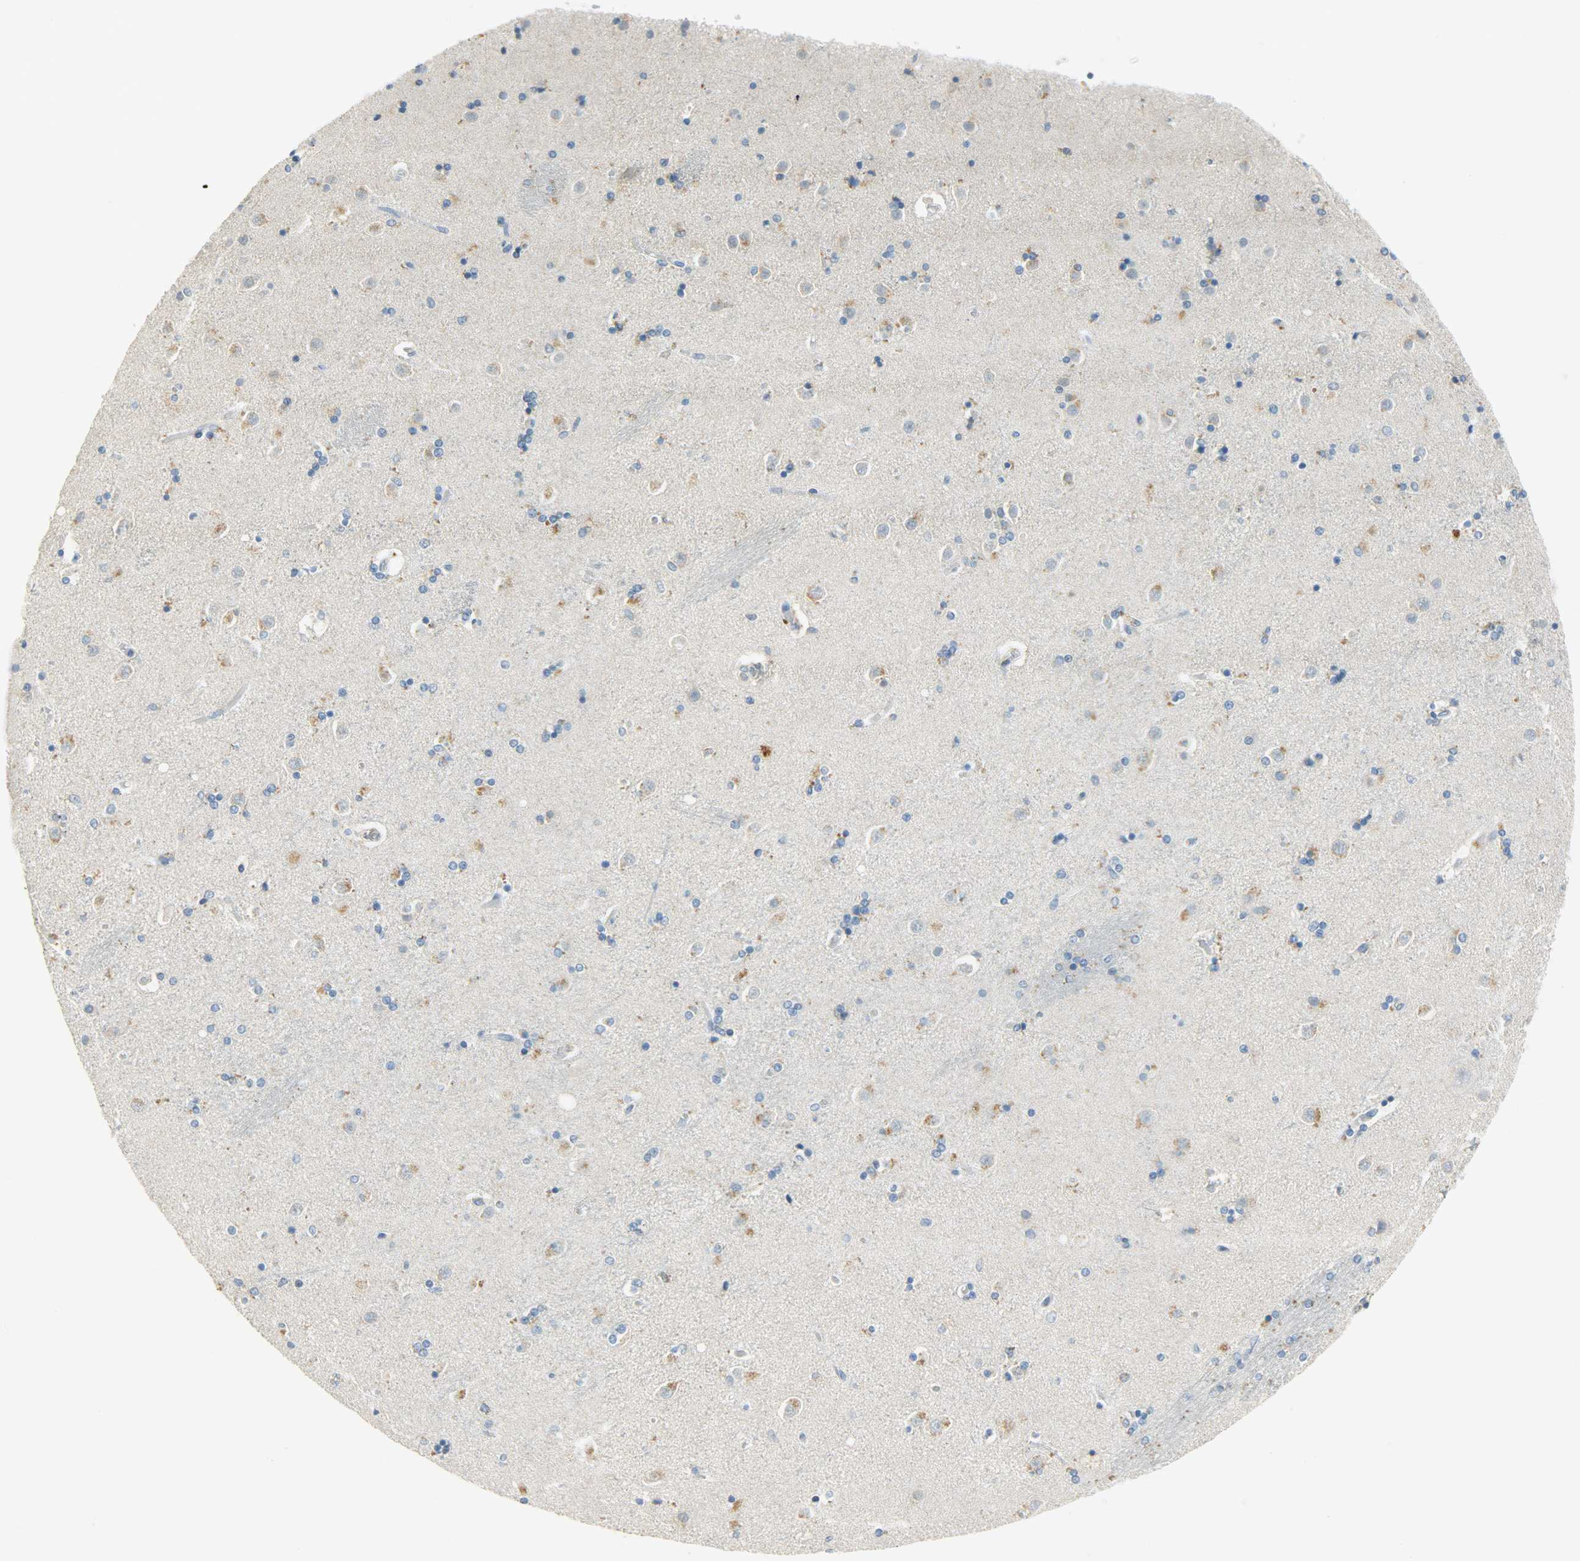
{"staining": {"intensity": "negative", "quantity": "none", "location": "none"}, "tissue": "caudate", "cell_type": "Glial cells", "image_type": "normal", "snomed": [{"axis": "morphology", "description": "Normal tissue, NOS"}, {"axis": "topography", "description": "Lateral ventricle wall"}], "caption": "DAB (3,3'-diaminobenzidine) immunohistochemical staining of benign caudate demonstrates no significant expression in glial cells. (DAB (3,3'-diaminobenzidine) IHC with hematoxylin counter stain).", "gene": "JUNB", "patient": {"sex": "female", "age": 54}}